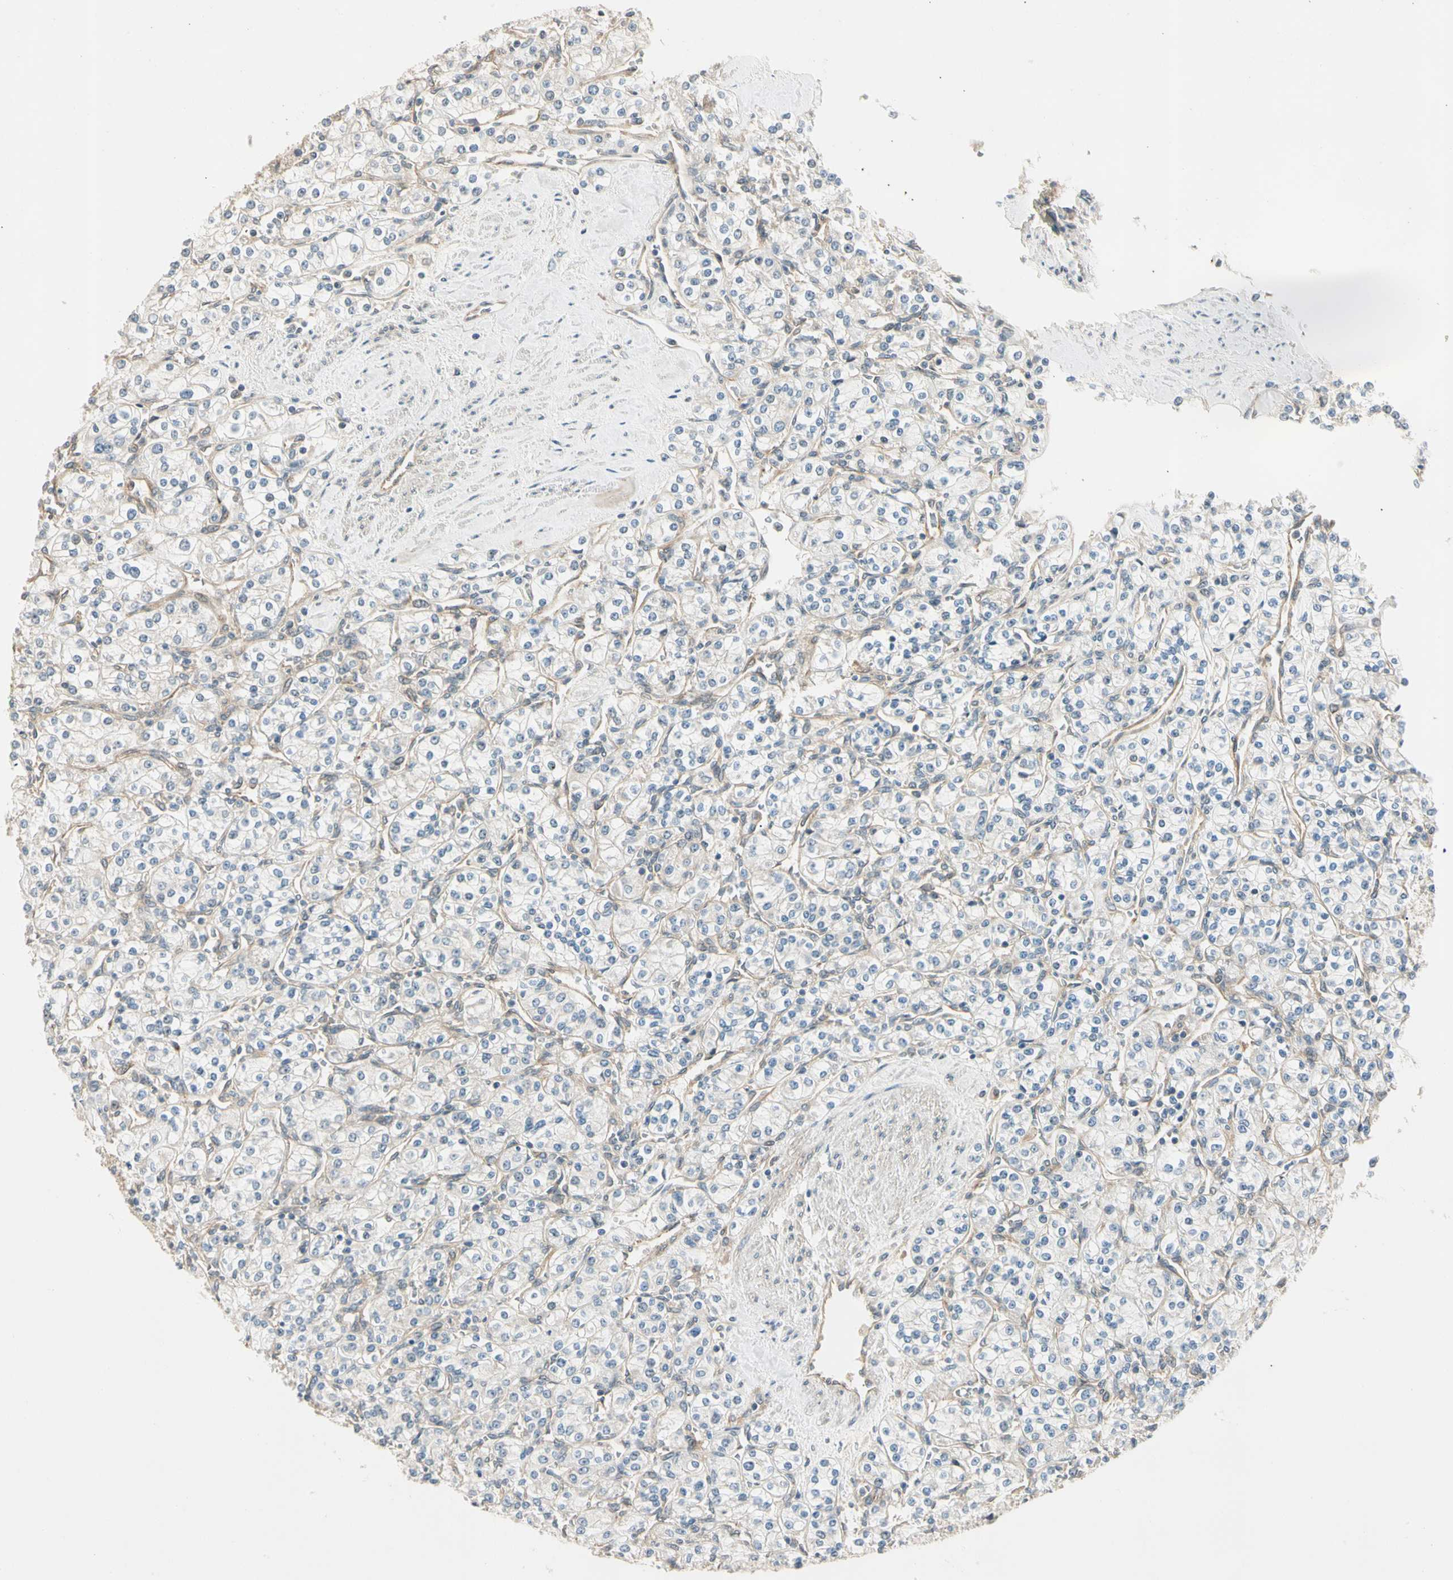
{"staining": {"intensity": "negative", "quantity": "none", "location": "none"}, "tissue": "renal cancer", "cell_type": "Tumor cells", "image_type": "cancer", "snomed": [{"axis": "morphology", "description": "Adenocarcinoma, NOS"}, {"axis": "topography", "description": "Kidney"}], "caption": "The immunohistochemistry photomicrograph has no significant positivity in tumor cells of renal cancer (adenocarcinoma) tissue.", "gene": "ROCK2", "patient": {"sex": "male", "age": 77}}